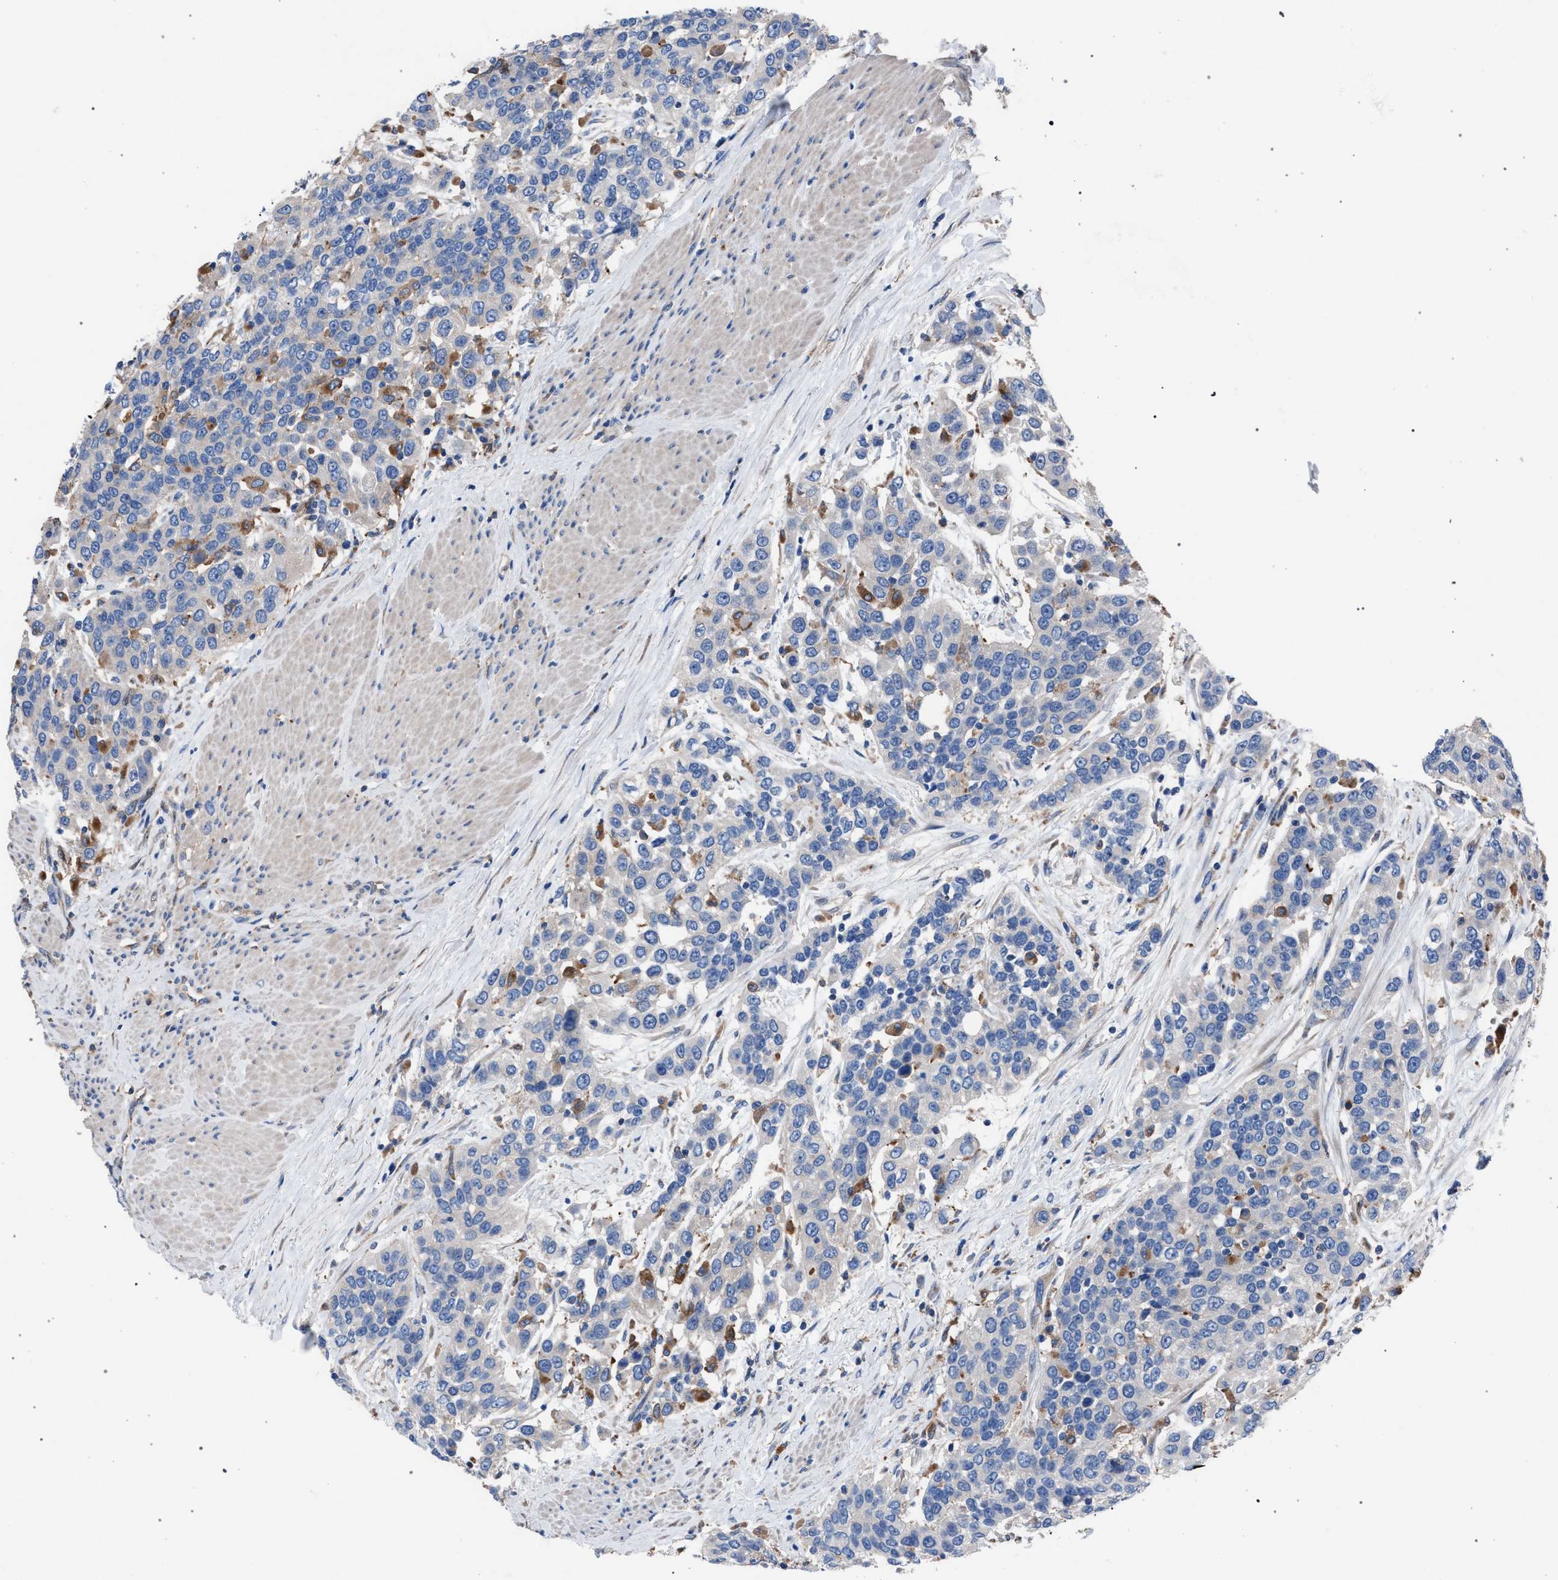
{"staining": {"intensity": "negative", "quantity": "none", "location": "none"}, "tissue": "urothelial cancer", "cell_type": "Tumor cells", "image_type": "cancer", "snomed": [{"axis": "morphology", "description": "Urothelial carcinoma, High grade"}, {"axis": "topography", "description": "Urinary bladder"}], "caption": "A high-resolution photomicrograph shows IHC staining of urothelial cancer, which shows no significant expression in tumor cells.", "gene": "ATP6V0A1", "patient": {"sex": "female", "age": 80}}